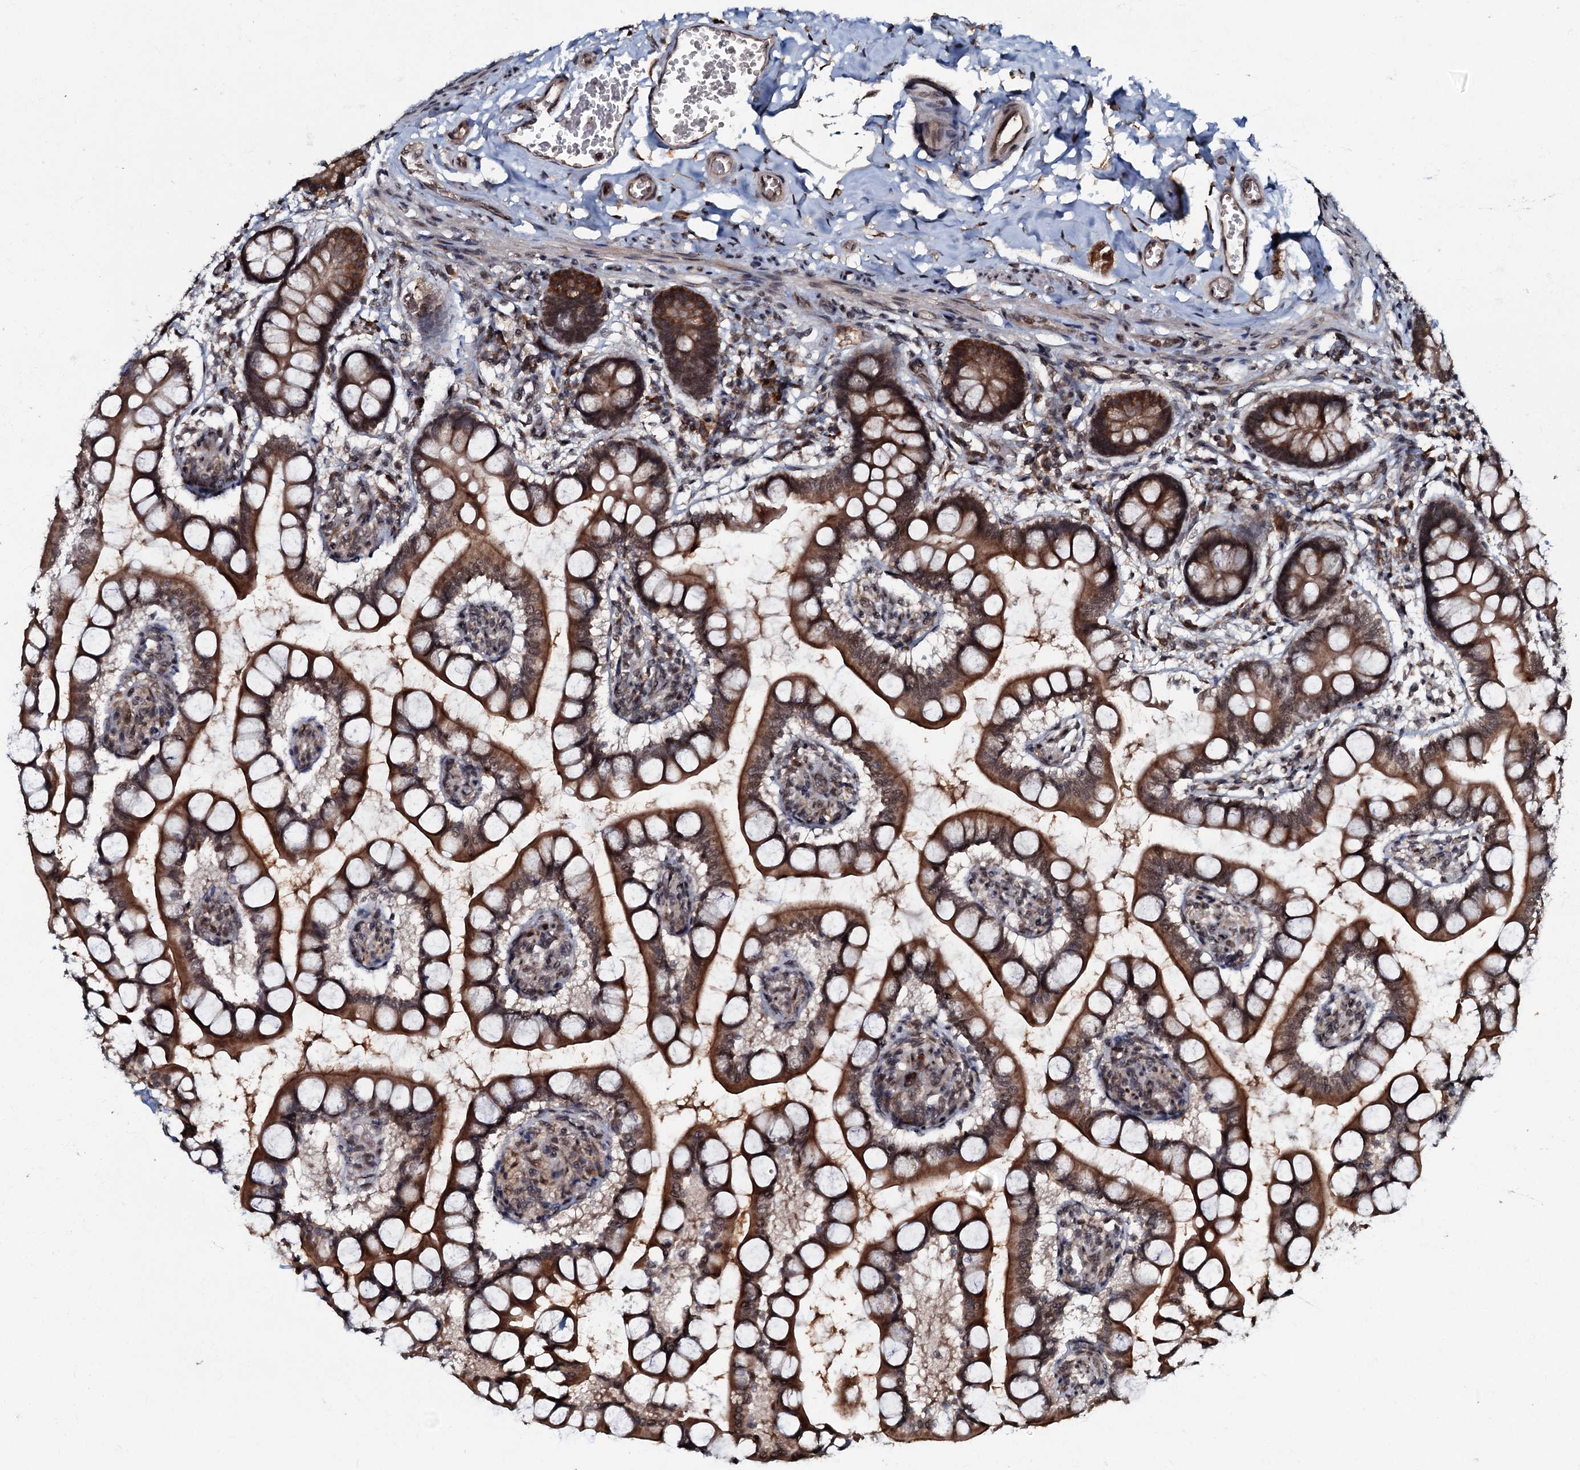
{"staining": {"intensity": "strong", "quantity": ">75%", "location": "cytoplasmic/membranous,nuclear"}, "tissue": "small intestine", "cell_type": "Glandular cells", "image_type": "normal", "snomed": [{"axis": "morphology", "description": "Normal tissue, NOS"}, {"axis": "topography", "description": "Small intestine"}], "caption": "DAB immunohistochemical staining of normal small intestine exhibits strong cytoplasmic/membranous,nuclear protein expression in approximately >75% of glandular cells. (DAB IHC, brown staining for protein, blue staining for nuclei).", "gene": "C18orf32", "patient": {"sex": "male", "age": 52}}